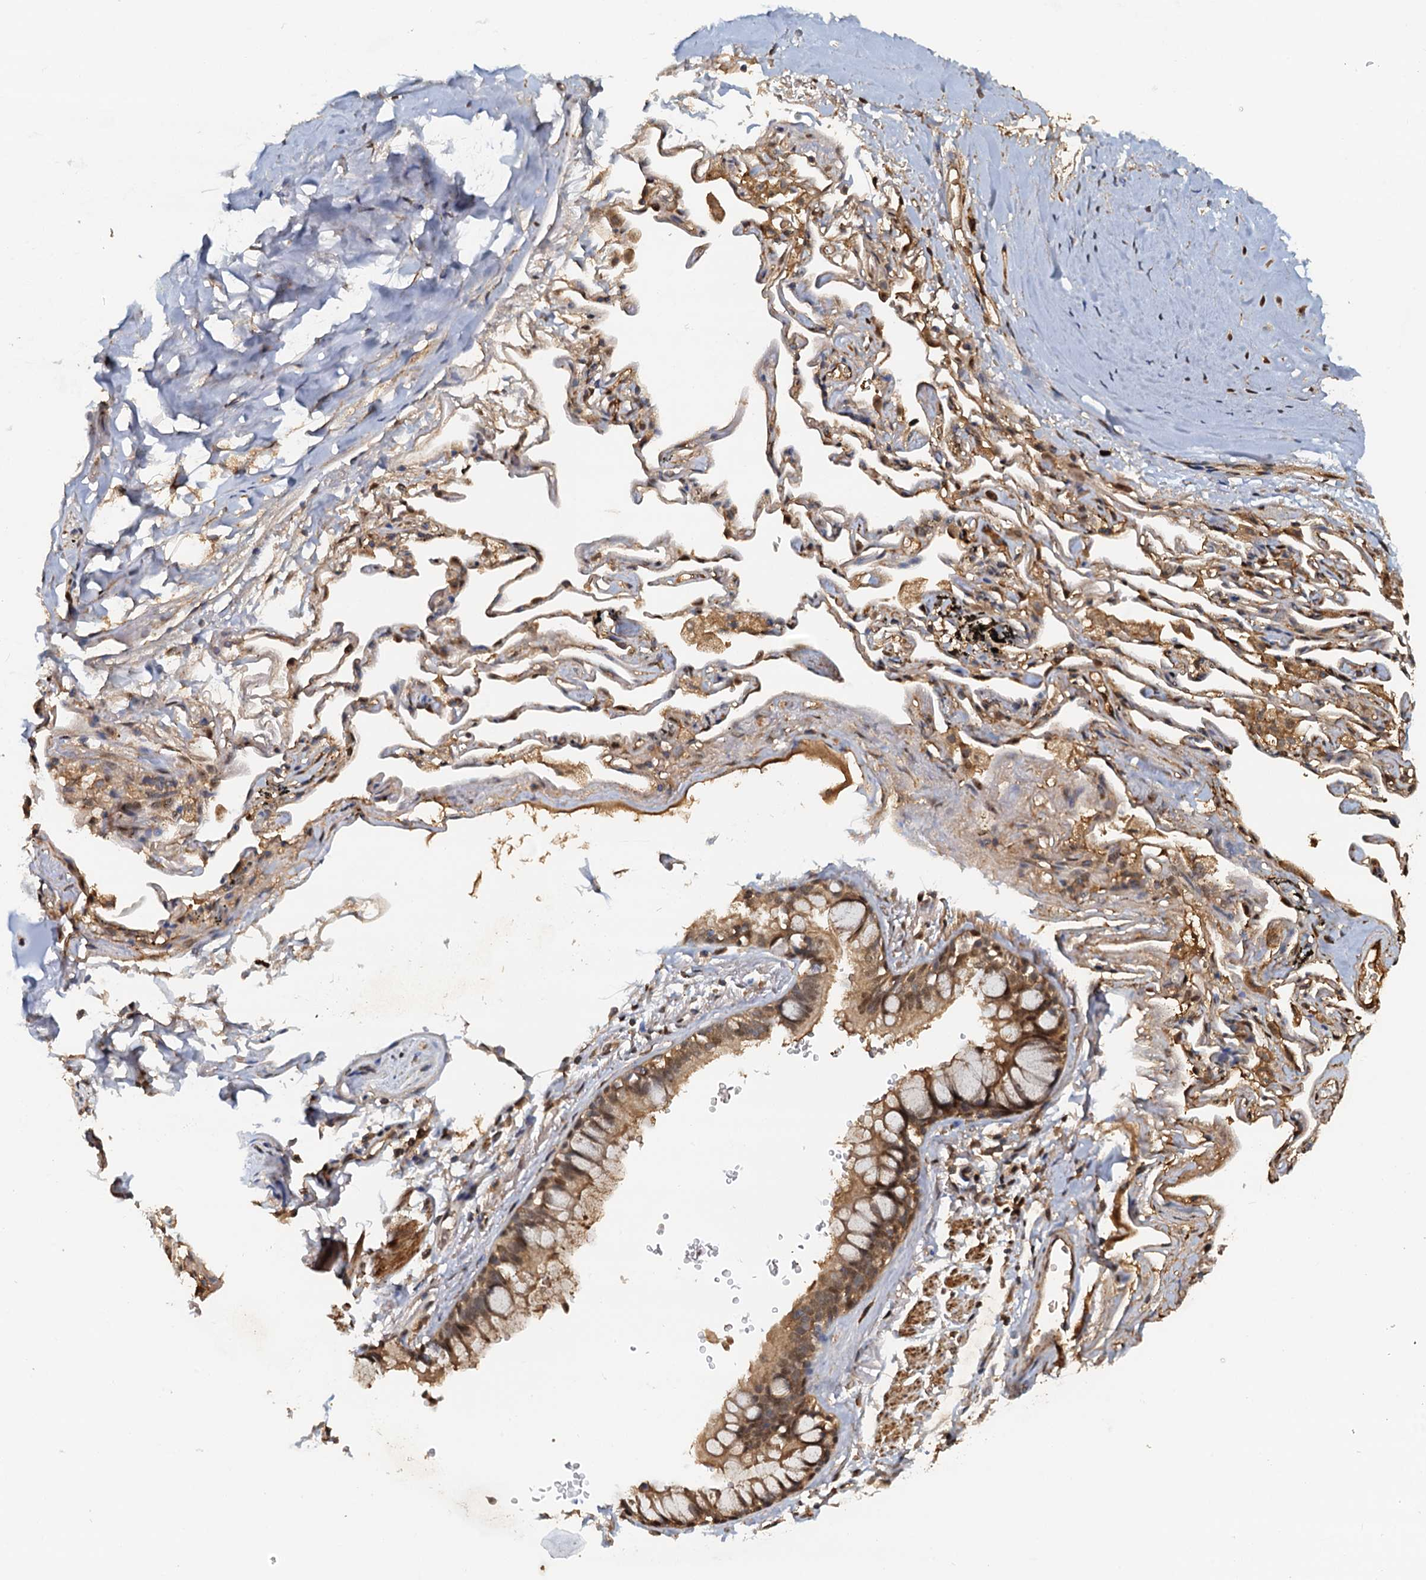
{"staining": {"intensity": "negative", "quantity": "none", "location": "none"}, "tissue": "adipose tissue", "cell_type": "Adipocytes", "image_type": "normal", "snomed": [{"axis": "morphology", "description": "Normal tissue, NOS"}, {"axis": "topography", "description": "Lymph node"}, {"axis": "topography", "description": "Bronchus"}], "caption": "IHC micrograph of normal adipose tissue: adipose tissue stained with DAB reveals no significant protein expression in adipocytes.", "gene": "UBL7", "patient": {"sex": "male", "age": 63}}